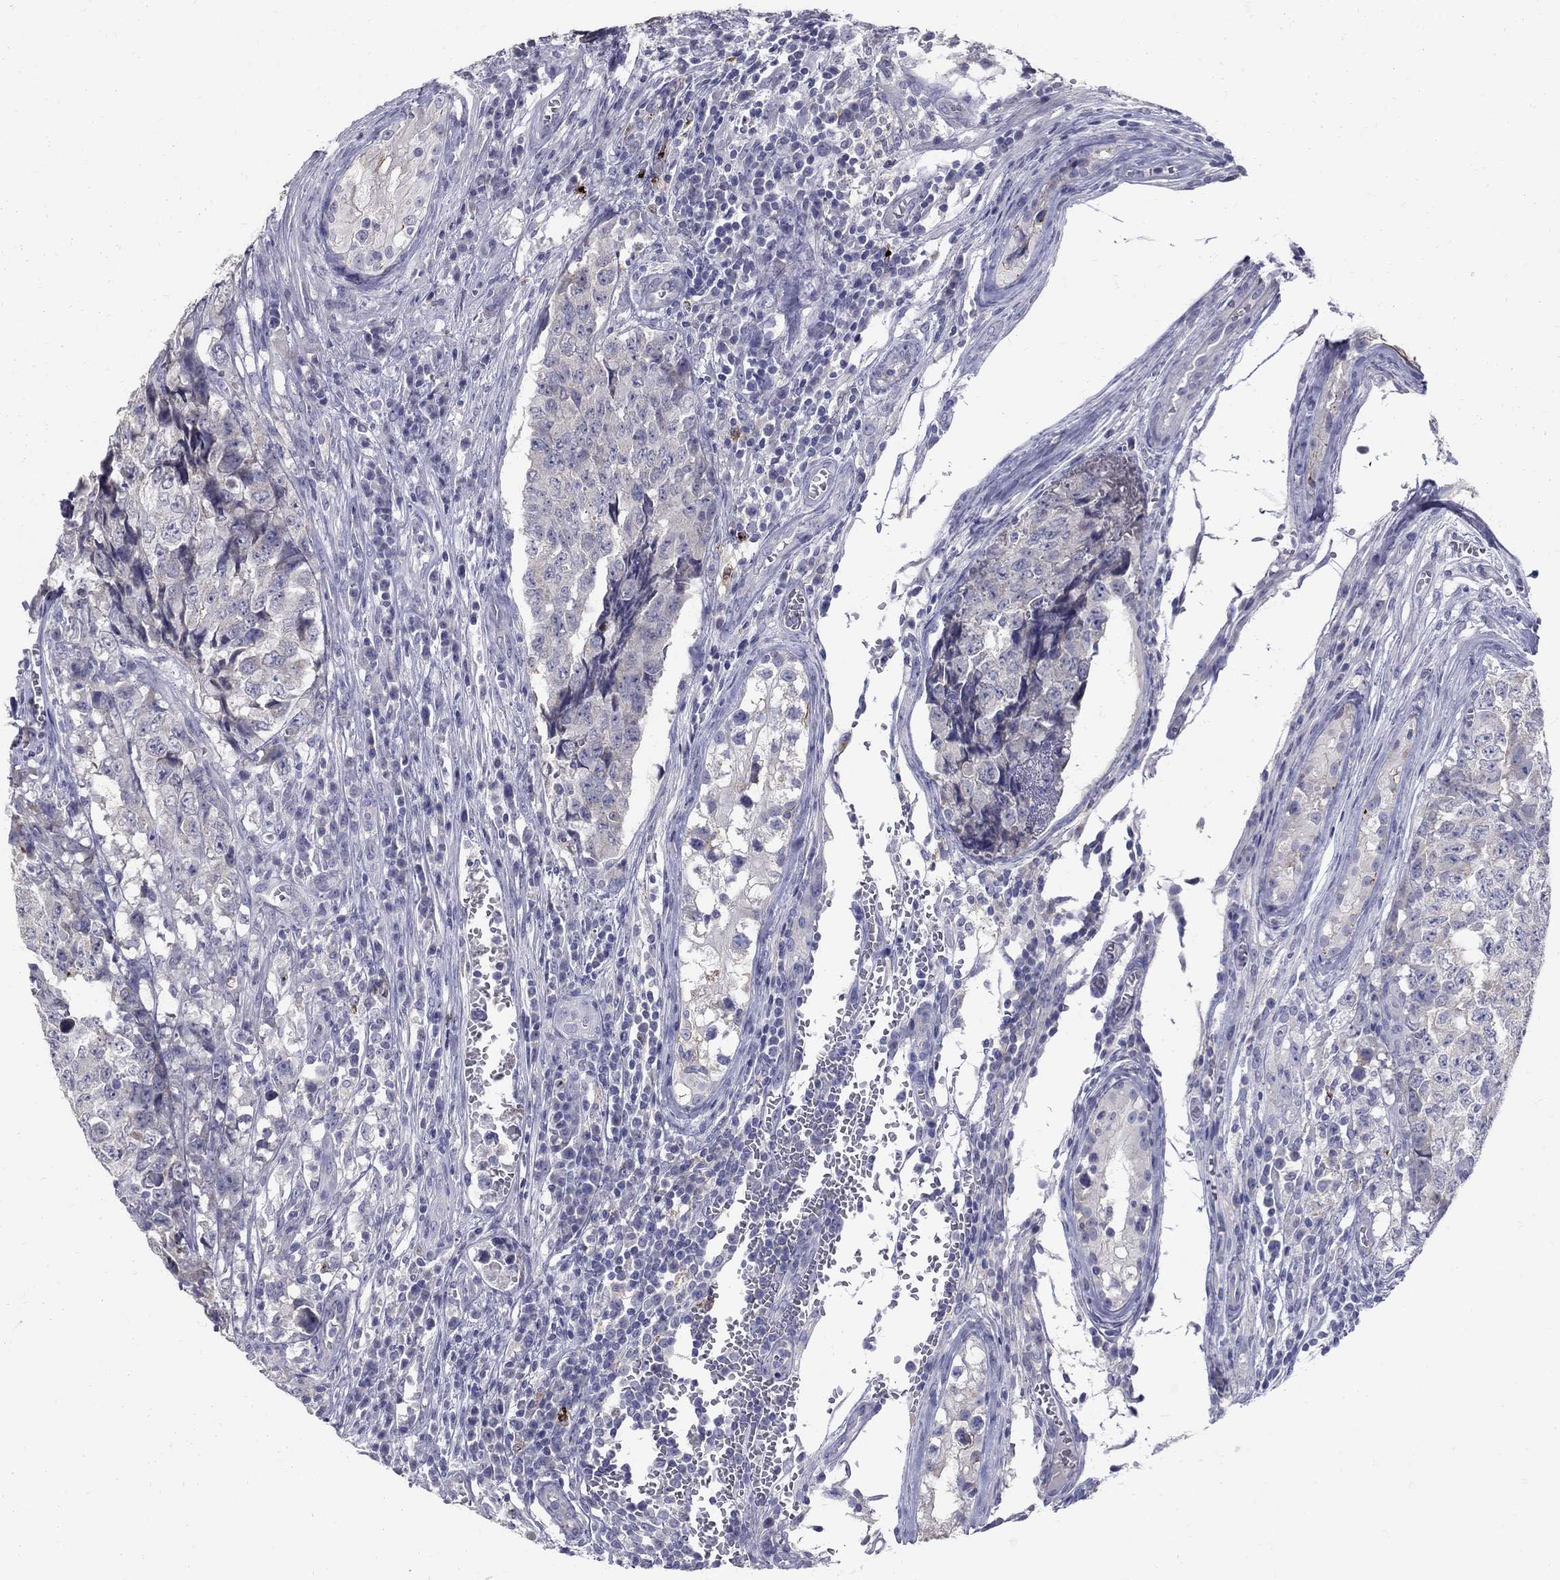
{"staining": {"intensity": "negative", "quantity": "none", "location": "none"}, "tissue": "testis cancer", "cell_type": "Tumor cells", "image_type": "cancer", "snomed": [{"axis": "morphology", "description": "Carcinoma, Embryonal, NOS"}, {"axis": "topography", "description": "Testis"}], "caption": "This is an IHC image of human embryonal carcinoma (testis). There is no positivity in tumor cells.", "gene": "TP53TG5", "patient": {"sex": "male", "age": 23}}